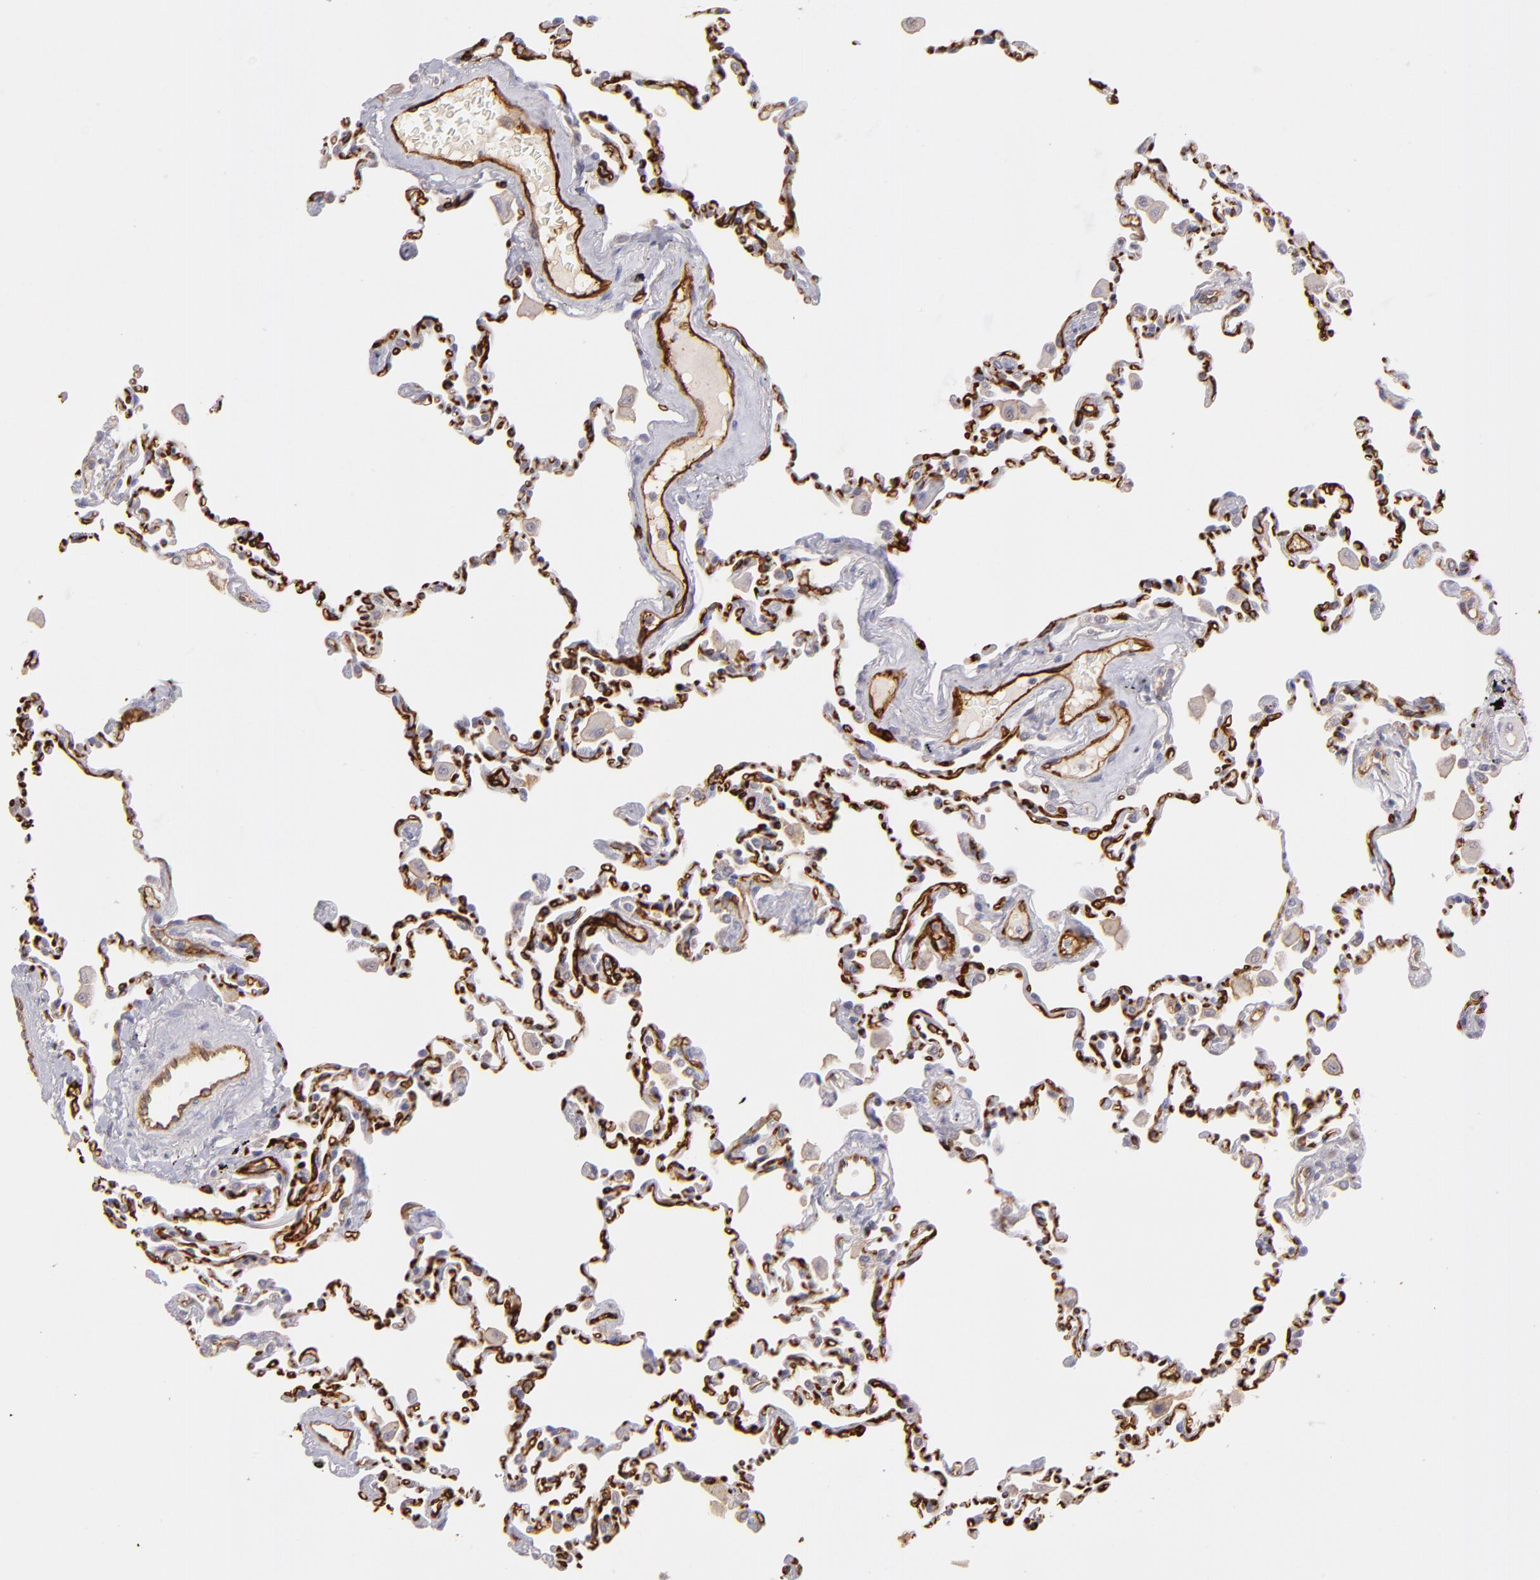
{"staining": {"intensity": "negative", "quantity": "none", "location": "none"}, "tissue": "lung", "cell_type": "Alveolar cells", "image_type": "normal", "snomed": [{"axis": "morphology", "description": "Normal tissue, NOS"}, {"axis": "topography", "description": "Lung"}], "caption": "DAB immunohistochemical staining of normal lung demonstrates no significant expression in alveolar cells.", "gene": "THBD", "patient": {"sex": "male", "age": 59}}